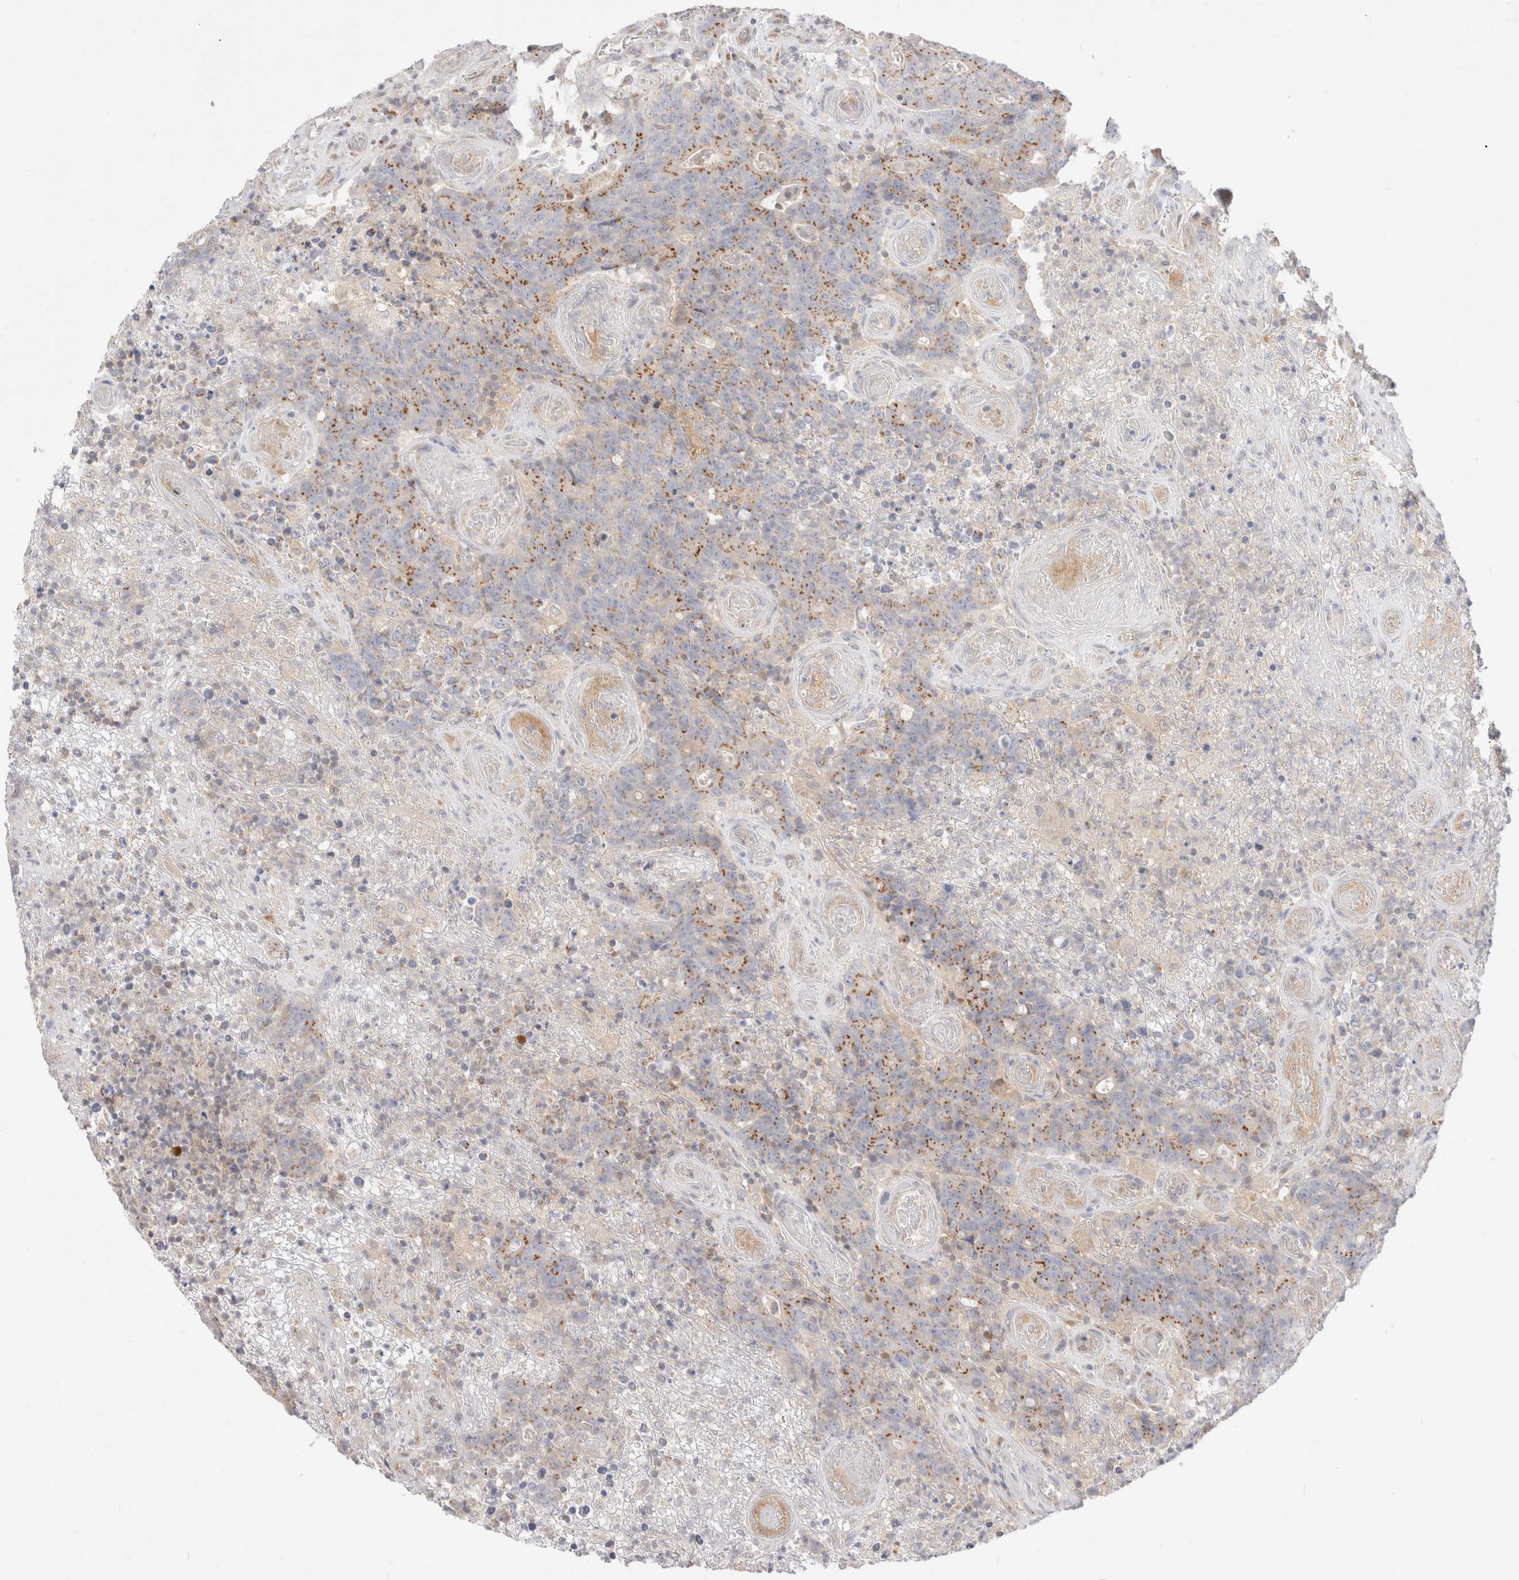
{"staining": {"intensity": "moderate", "quantity": "25%-75%", "location": "cytoplasmic/membranous"}, "tissue": "colorectal cancer", "cell_type": "Tumor cells", "image_type": "cancer", "snomed": [{"axis": "morphology", "description": "Normal tissue, NOS"}, {"axis": "morphology", "description": "Adenocarcinoma, NOS"}, {"axis": "topography", "description": "Colon"}], "caption": "Immunohistochemical staining of human adenocarcinoma (colorectal) exhibits moderate cytoplasmic/membranous protein staining in about 25%-75% of tumor cells.", "gene": "EFCAB13", "patient": {"sex": "female", "age": 75}}